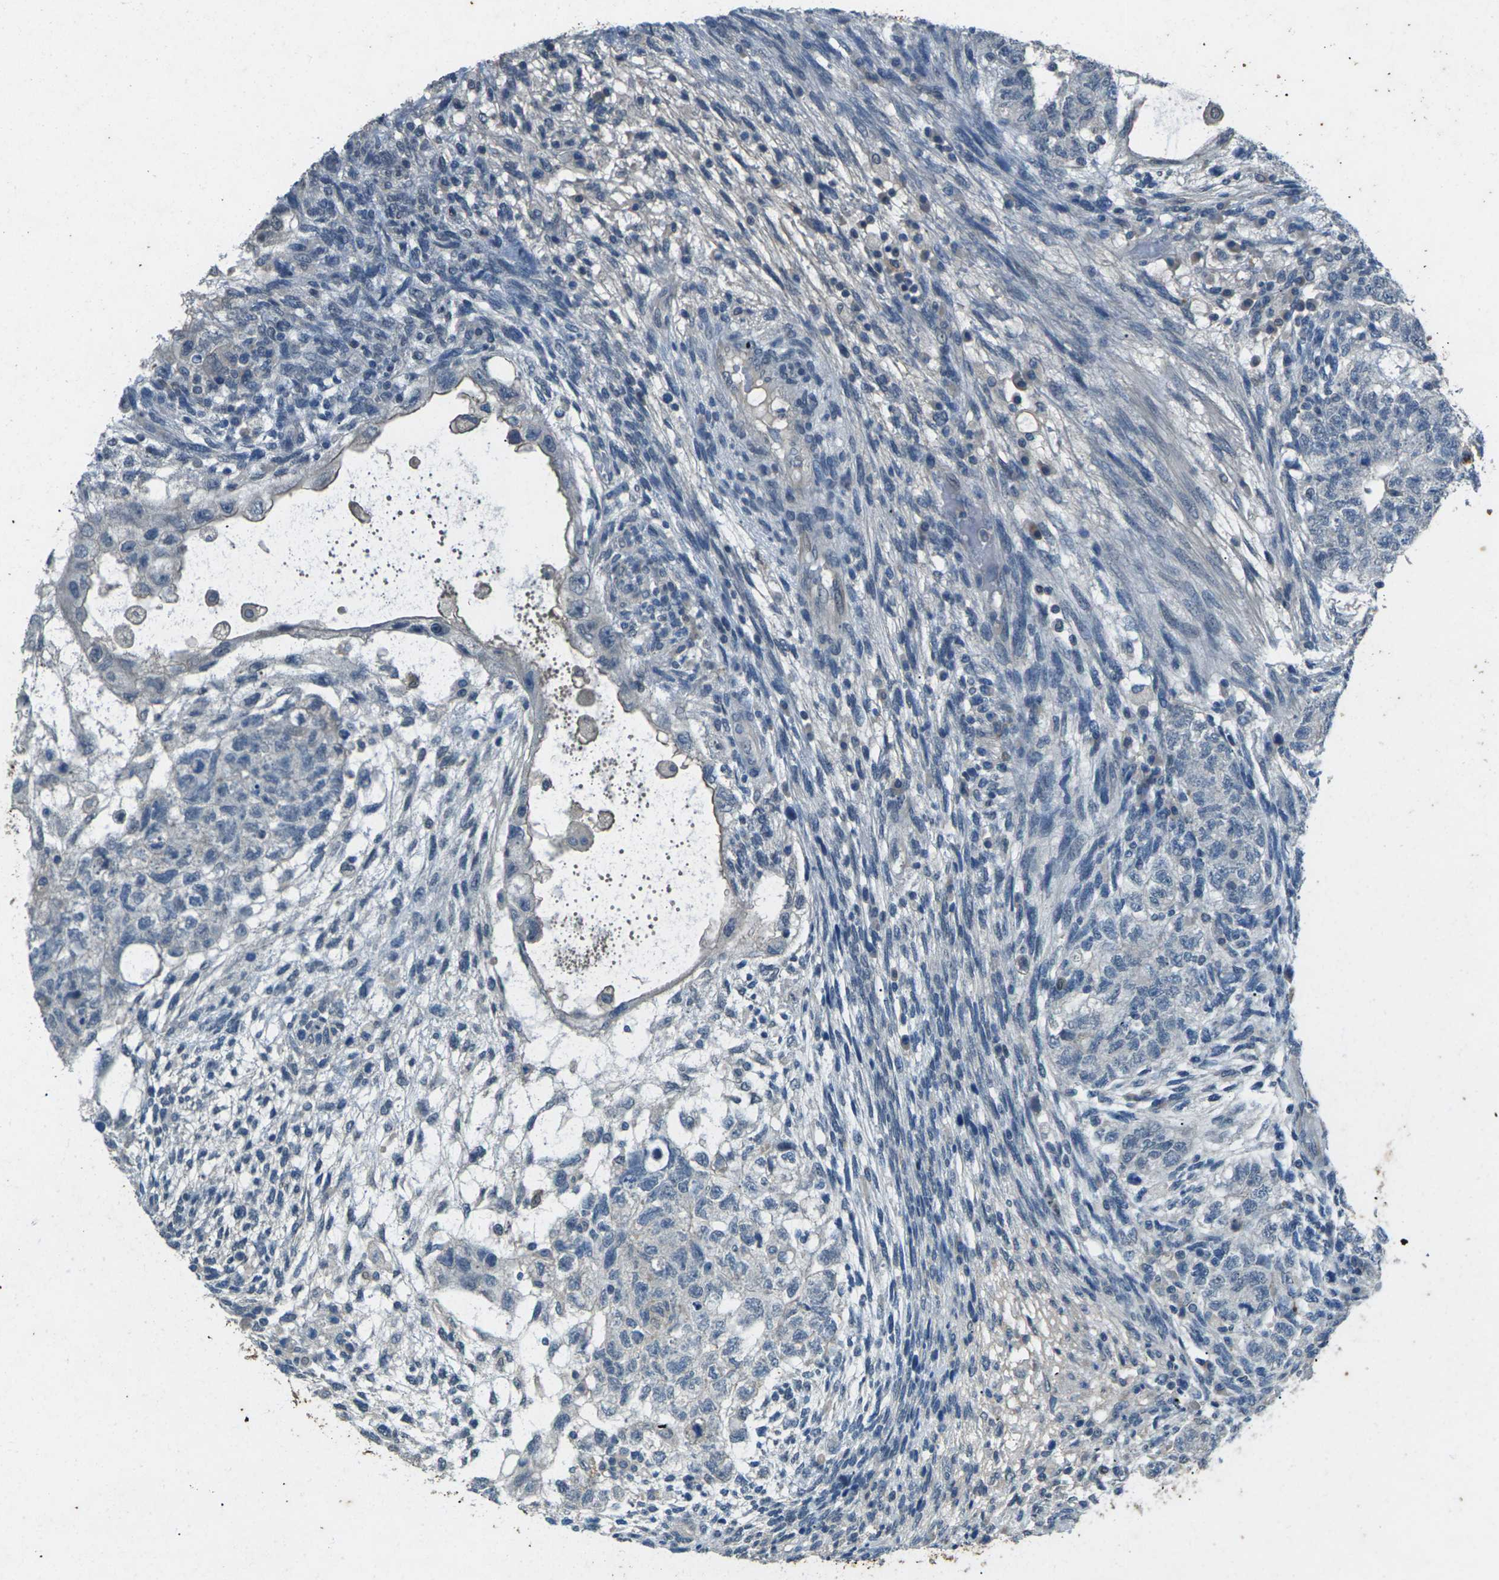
{"staining": {"intensity": "negative", "quantity": "none", "location": "none"}, "tissue": "testis cancer", "cell_type": "Tumor cells", "image_type": "cancer", "snomed": [{"axis": "morphology", "description": "Normal tissue, NOS"}, {"axis": "morphology", "description": "Carcinoma, Embryonal, NOS"}, {"axis": "topography", "description": "Testis"}], "caption": "Testis cancer (embryonal carcinoma) stained for a protein using IHC exhibits no positivity tumor cells.", "gene": "SIGLEC14", "patient": {"sex": "male", "age": 36}}